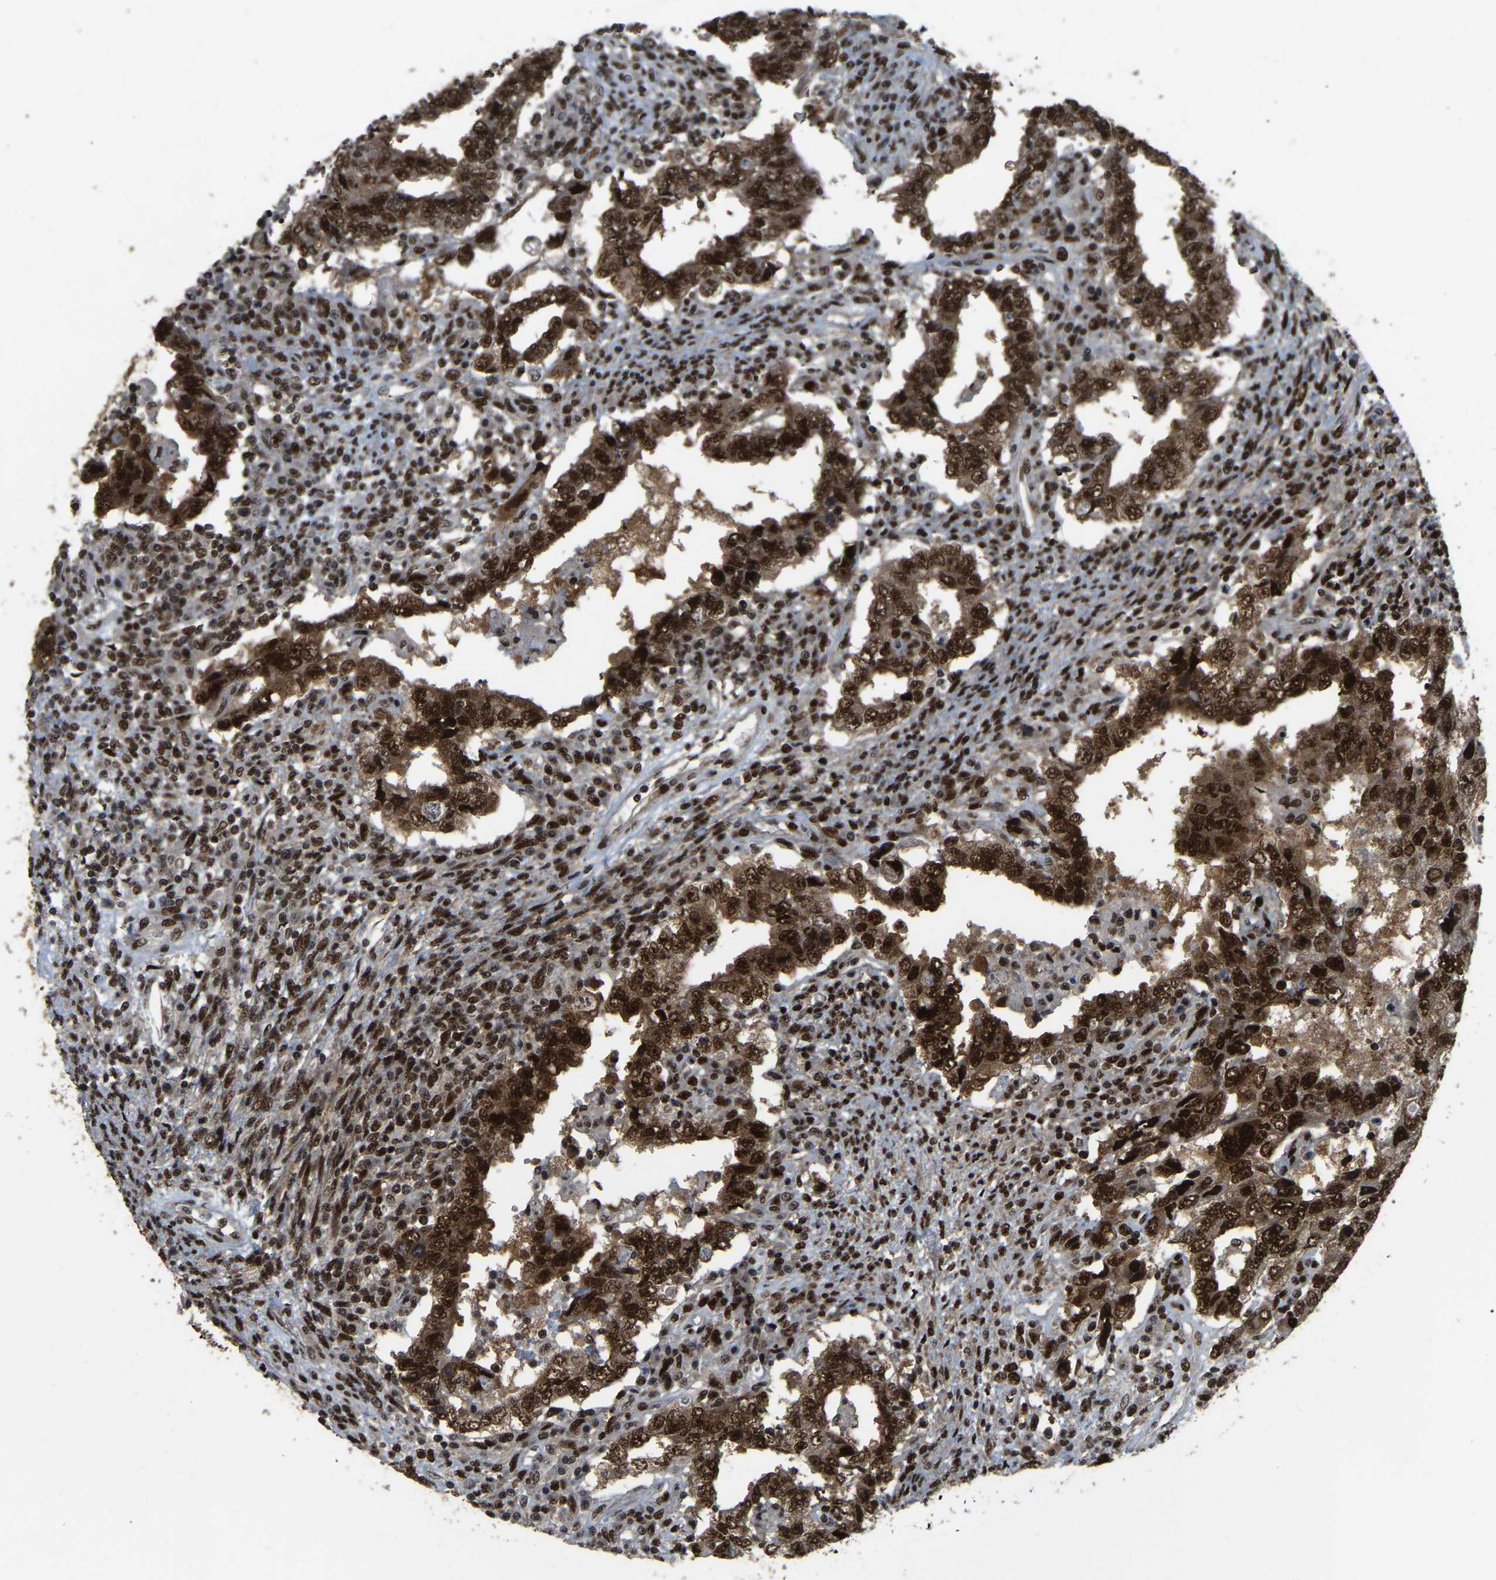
{"staining": {"intensity": "strong", "quantity": ">75%", "location": "nuclear"}, "tissue": "testis cancer", "cell_type": "Tumor cells", "image_type": "cancer", "snomed": [{"axis": "morphology", "description": "Carcinoma, Embryonal, NOS"}, {"axis": "topography", "description": "Testis"}], "caption": "Immunohistochemical staining of testis embryonal carcinoma demonstrates strong nuclear protein positivity in approximately >75% of tumor cells. The staining is performed using DAB (3,3'-diaminobenzidine) brown chromogen to label protein expression. The nuclei are counter-stained blue using hematoxylin.", "gene": "TBL1XR1", "patient": {"sex": "male", "age": 26}}